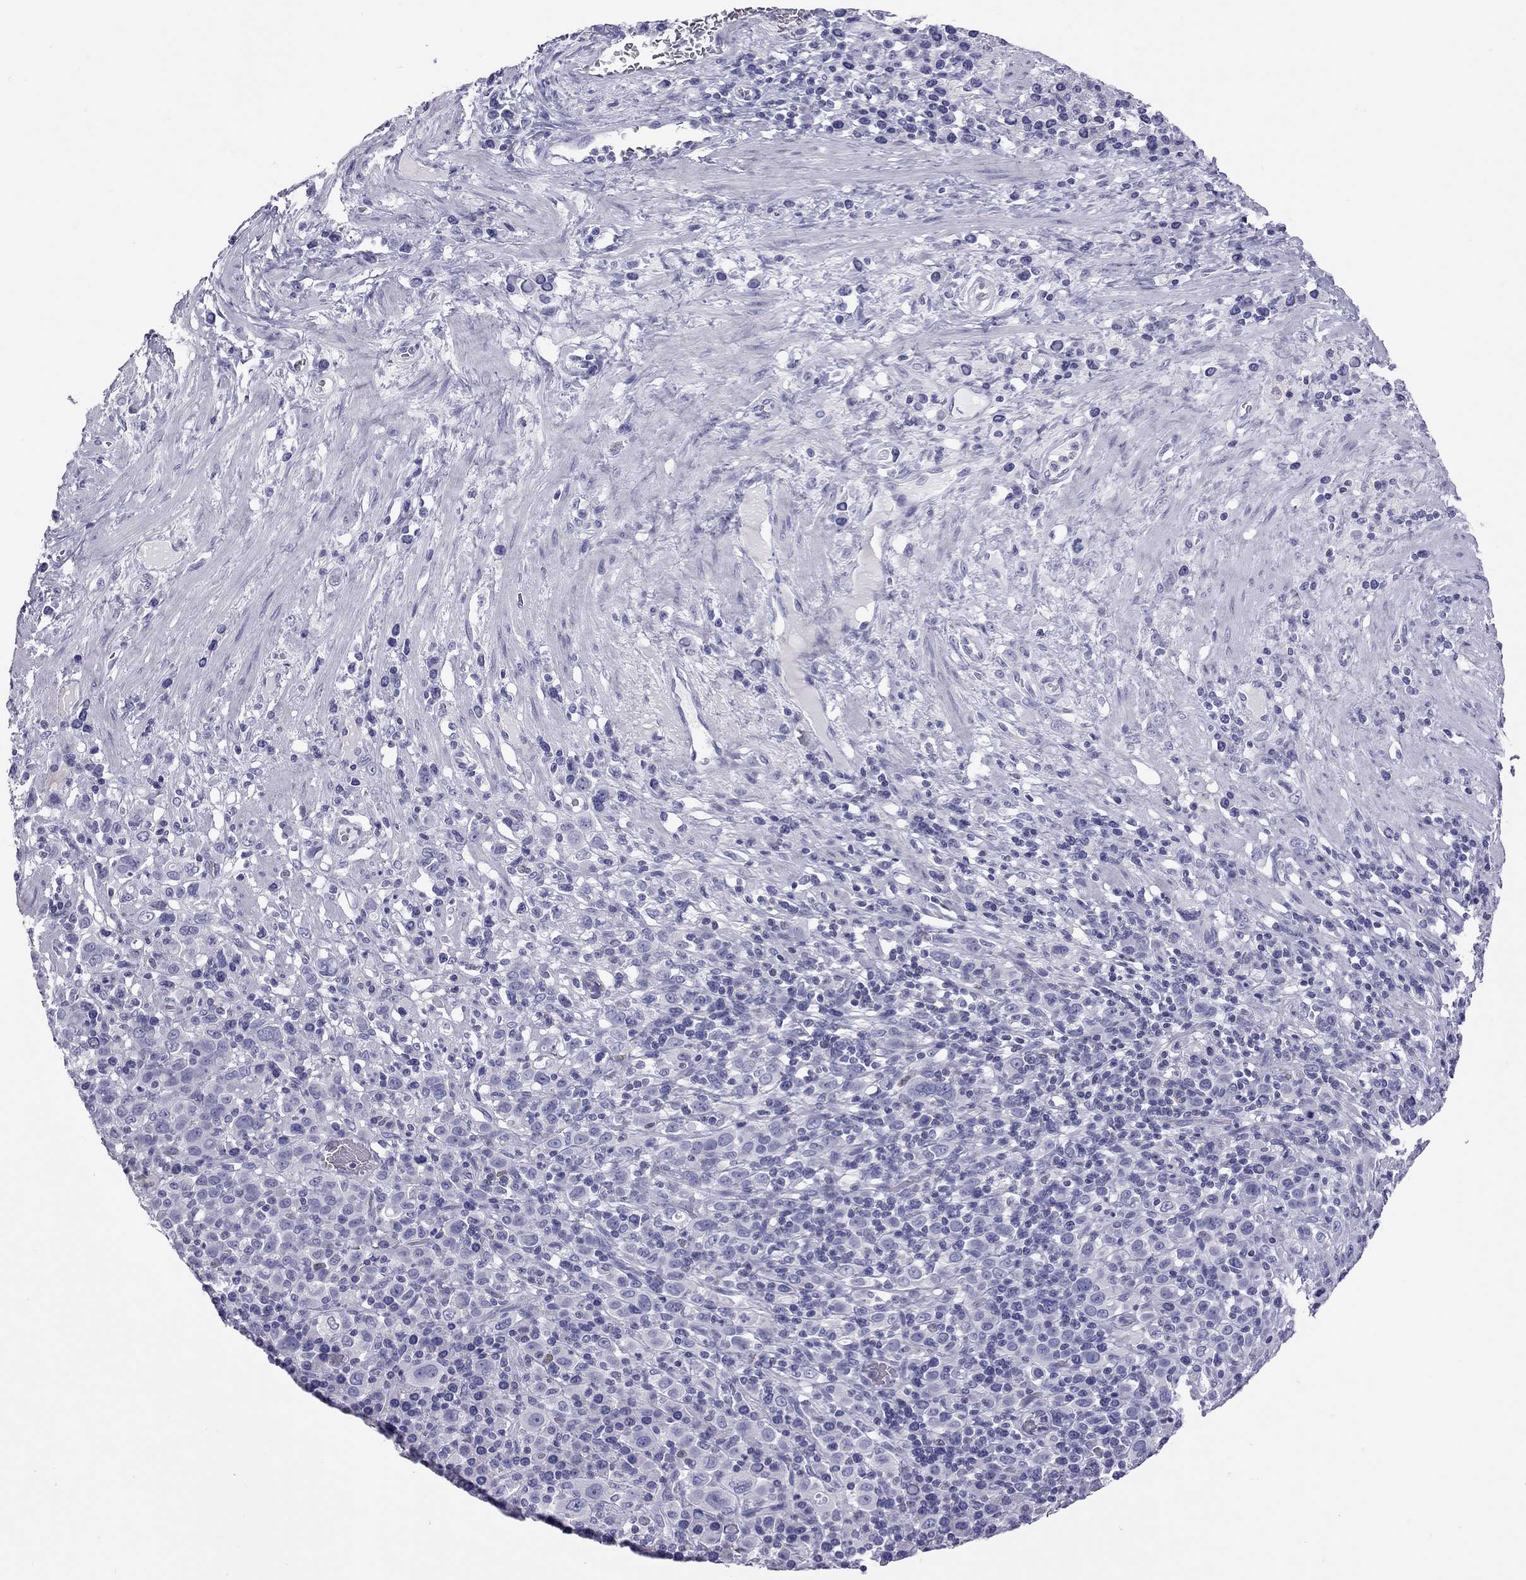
{"staining": {"intensity": "negative", "quantity": "none", "location": "none"}, "tissue": "stomach cancer", "cell_type": "Tumor cells", "image_type": "cancer", "snomed": [{"axis": "morphology", "description": "Adenocarcinoma, NOS"}, {"axis": "topography", "description": "Stomach, upper"}], "caption": "Tumor cells are negative for protein expression in human adenocarcinoma (stomach). (Brightfield microscopy of DAB immunohistochemistry (IHC) at high magnification).", "gene": "STAG3", "patient": {"sex": "male", "age": 75}}